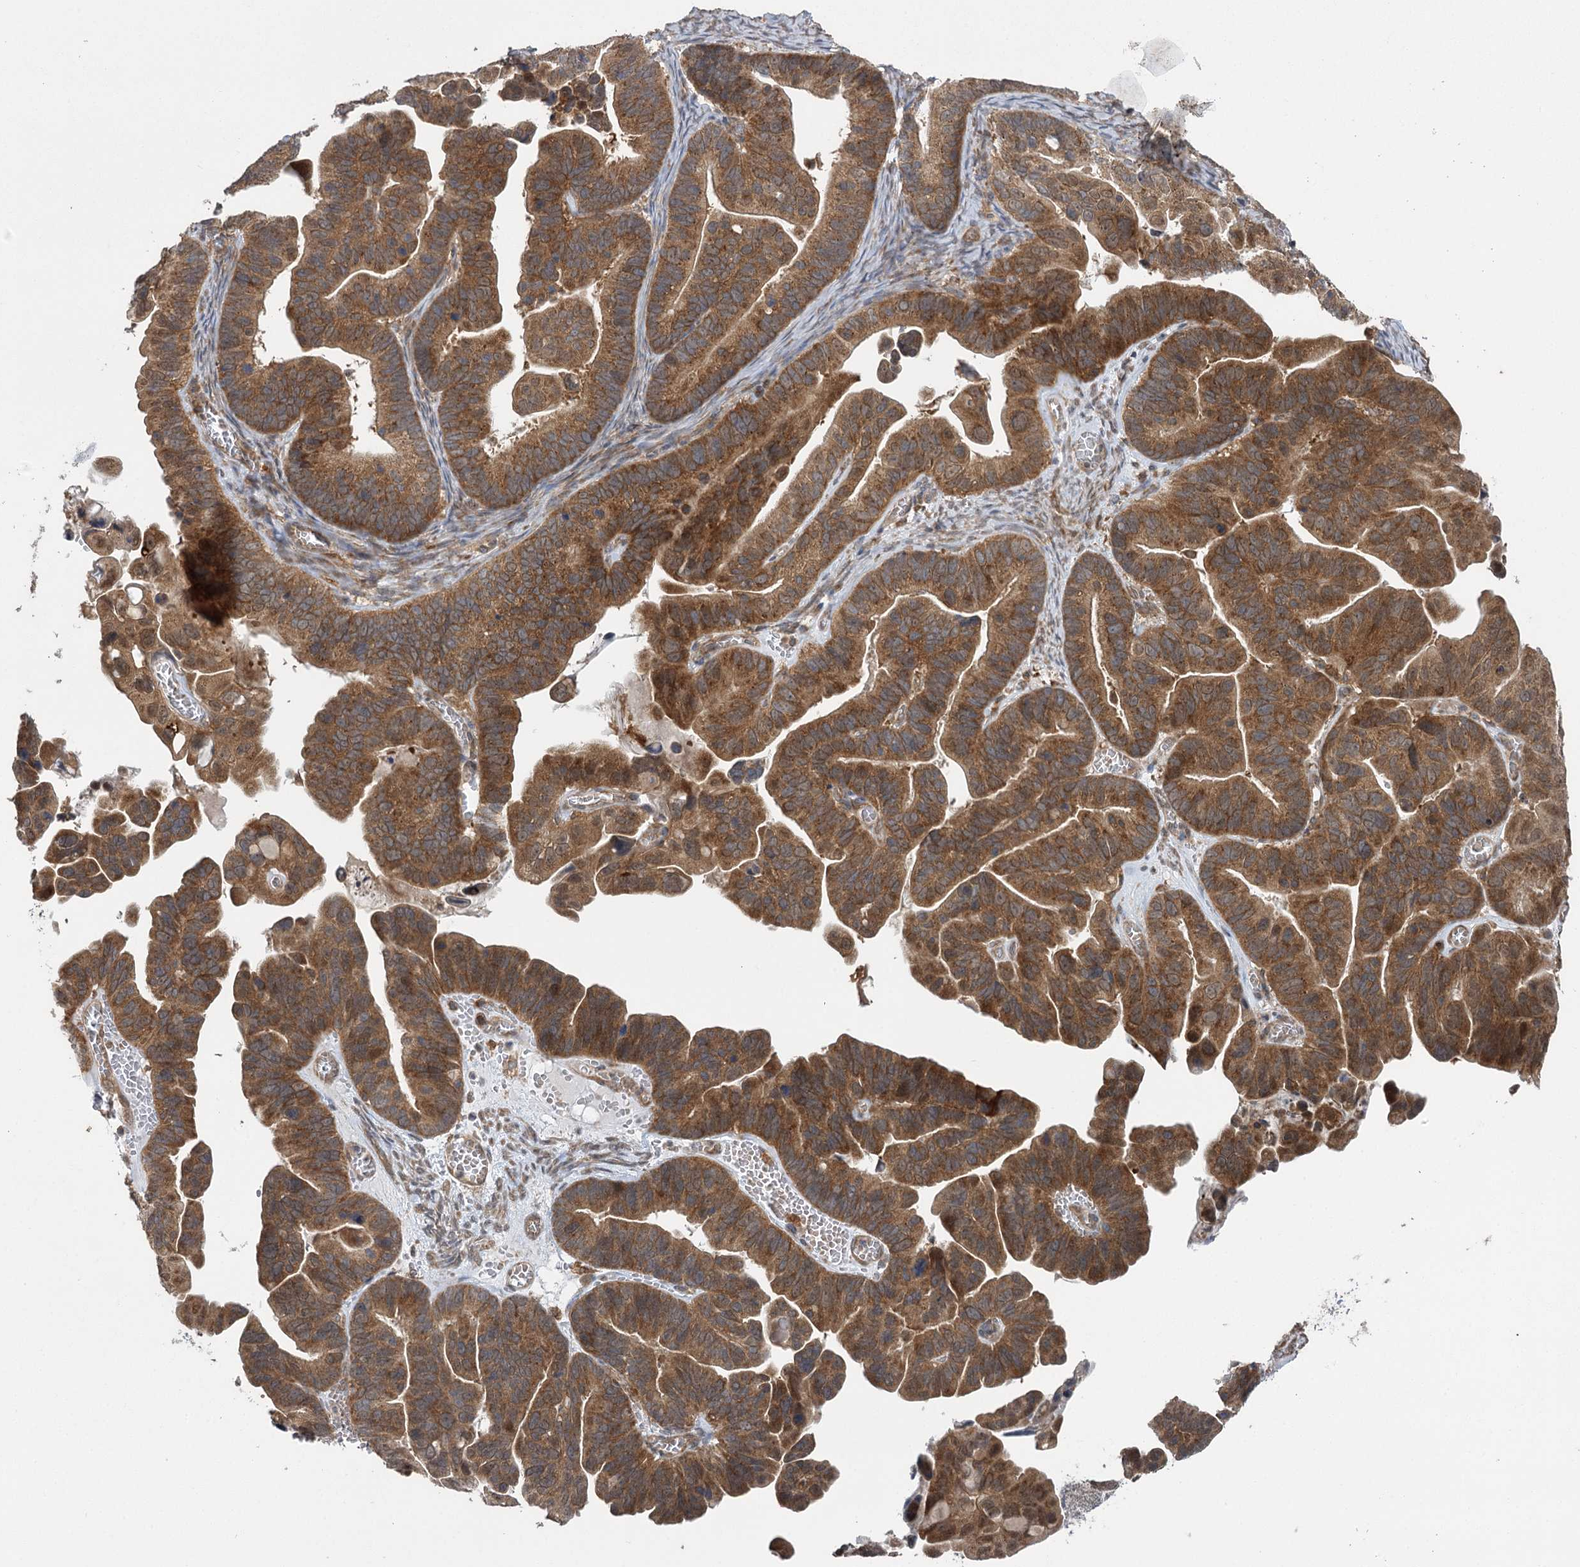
{"staining": {"intensity": "moderate", "quantity": ">75%", "location": "cytoplasmic/membranous"}, "tissue": "ovarian cancer", "cell_type": "Tumor cells", "image_type": "cancer", "snomed": [{"axis": "morphology", "description": "Cystadenocarcinoma, serous, NOS"}, {"axis": "topography", "description": "Ovary"}], "caption": "This photomicrograph demonstrates immunohistochemistry staining of ovarian serous cystadenocarcinoma, with medium moderate cytoplasmic/membranous positivity in about >75% of tumor cells.", "gene": "C12orf4", "patient": {"sex": "female", "age": 56}}